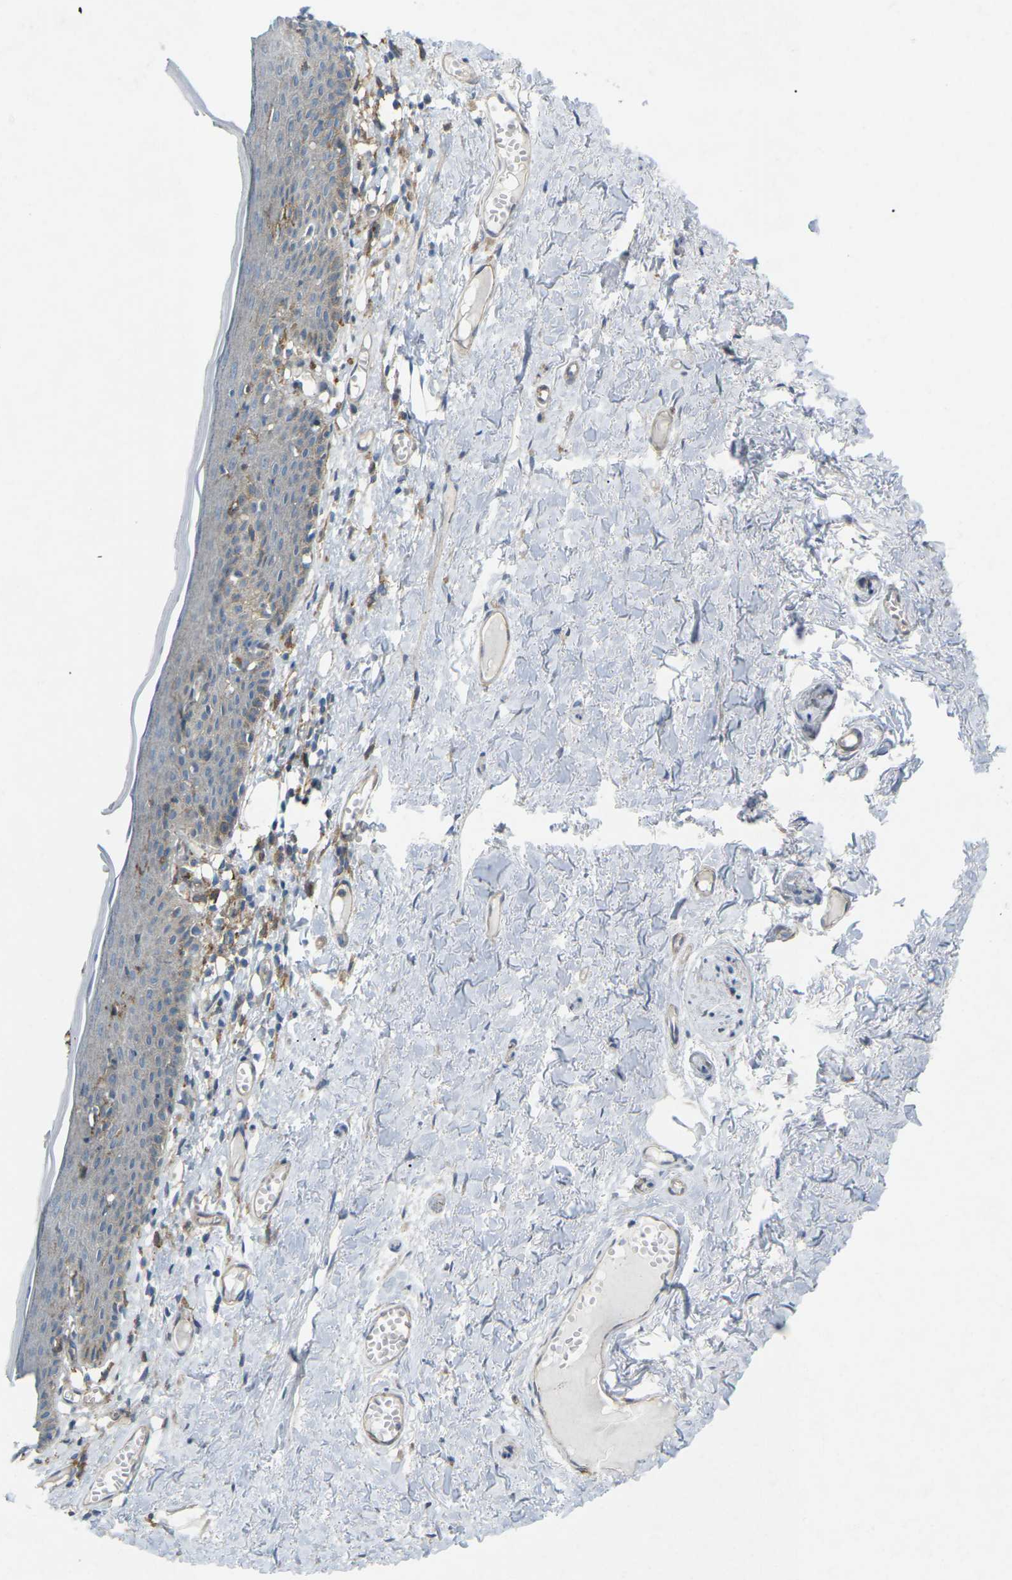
{"staining": {"intensity": "negative", "quantity": "none", "location": "none"}, "tissue": "skin", "cell_type": "Epidermal cells", "image_type": "normal", "snomed": [{"axis": "morphology", "description": "Normal tissue, NOS"}, {"axis": "topography", "description": "Adipose tissue"}, {"axis": "topography", "description": "Vascular tissue"}, {"axis": "topography", "description": "Anal"}, {"axis": "topography", "description": "Peripheral nerve tissue"}], "caption": "This micrograph is of unremarkable skin stained with IHC to label a protein in brown with the nuclei are counter-stained blue. There is no staining in epidermal cells.", "gene": "STK11", "patient": {"sex": "female", "age": 54}}